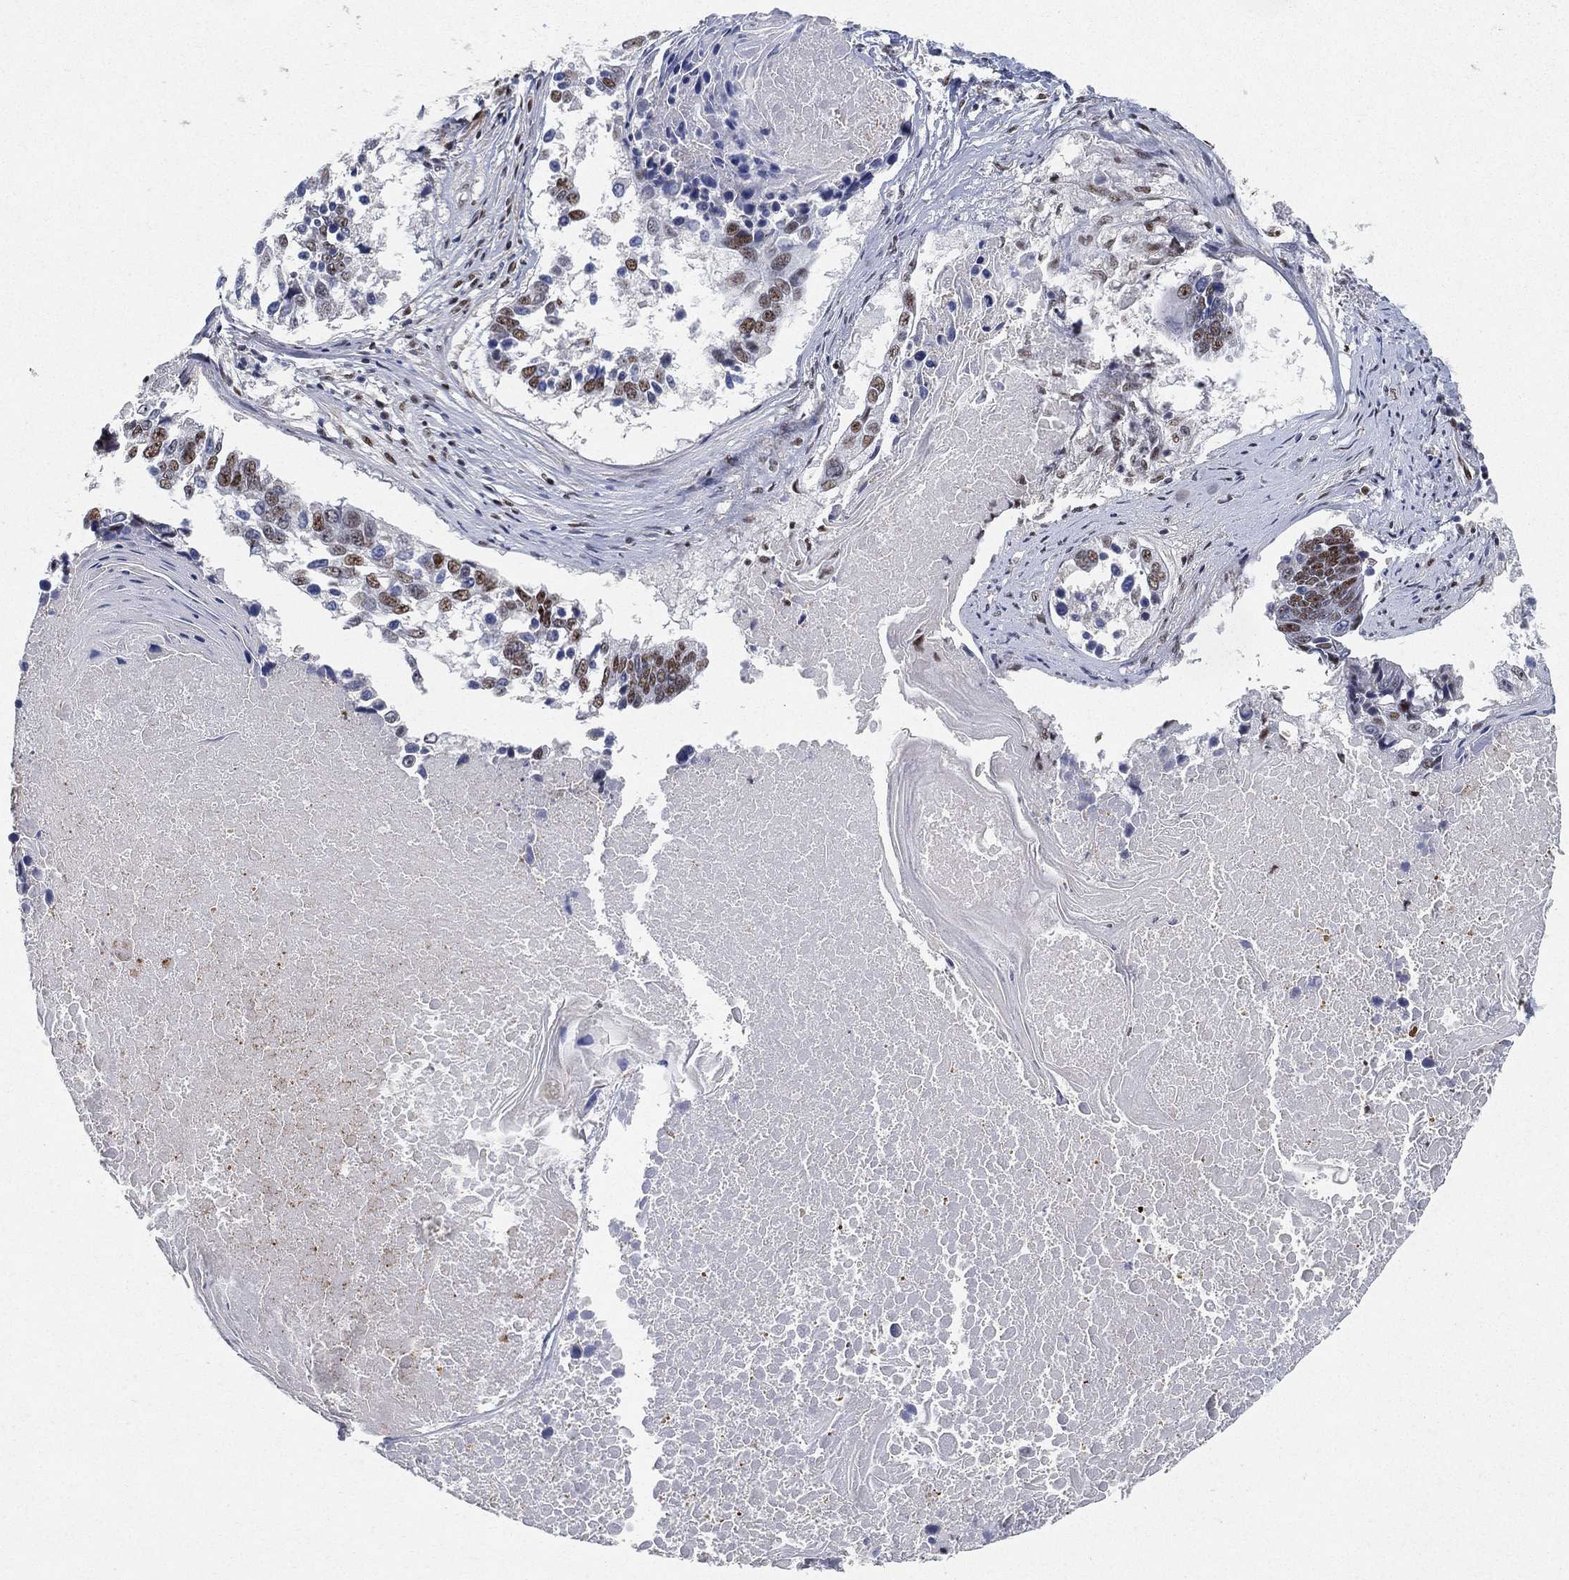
{"staining": {"intensity": "strong", "quantity": ">75%", "location": "nuclear"}, "tissue": "lung cancer", "cell_type": "Tumor cells", "image_type": "cancer", "snomed": [{"axis": "morphology", "description": "Squamous cell carcinoma, NOS"}, {"axis": "topography", "description": "Lung"}], "caption": "Lung squamous cell carcinoma was stained to show a protein in brown. There is high levels of strong nuclear staining in about >75% of tumor cells. The staining was performed using DAB (3,3'-diaminobenzidine) to visualize the protein expression in brown, while the nuclei were stained in blue with hematoxylin (Magnification: 20x).", "gene": "DDX27", "patient": {"sex": "male", "age": 73}}